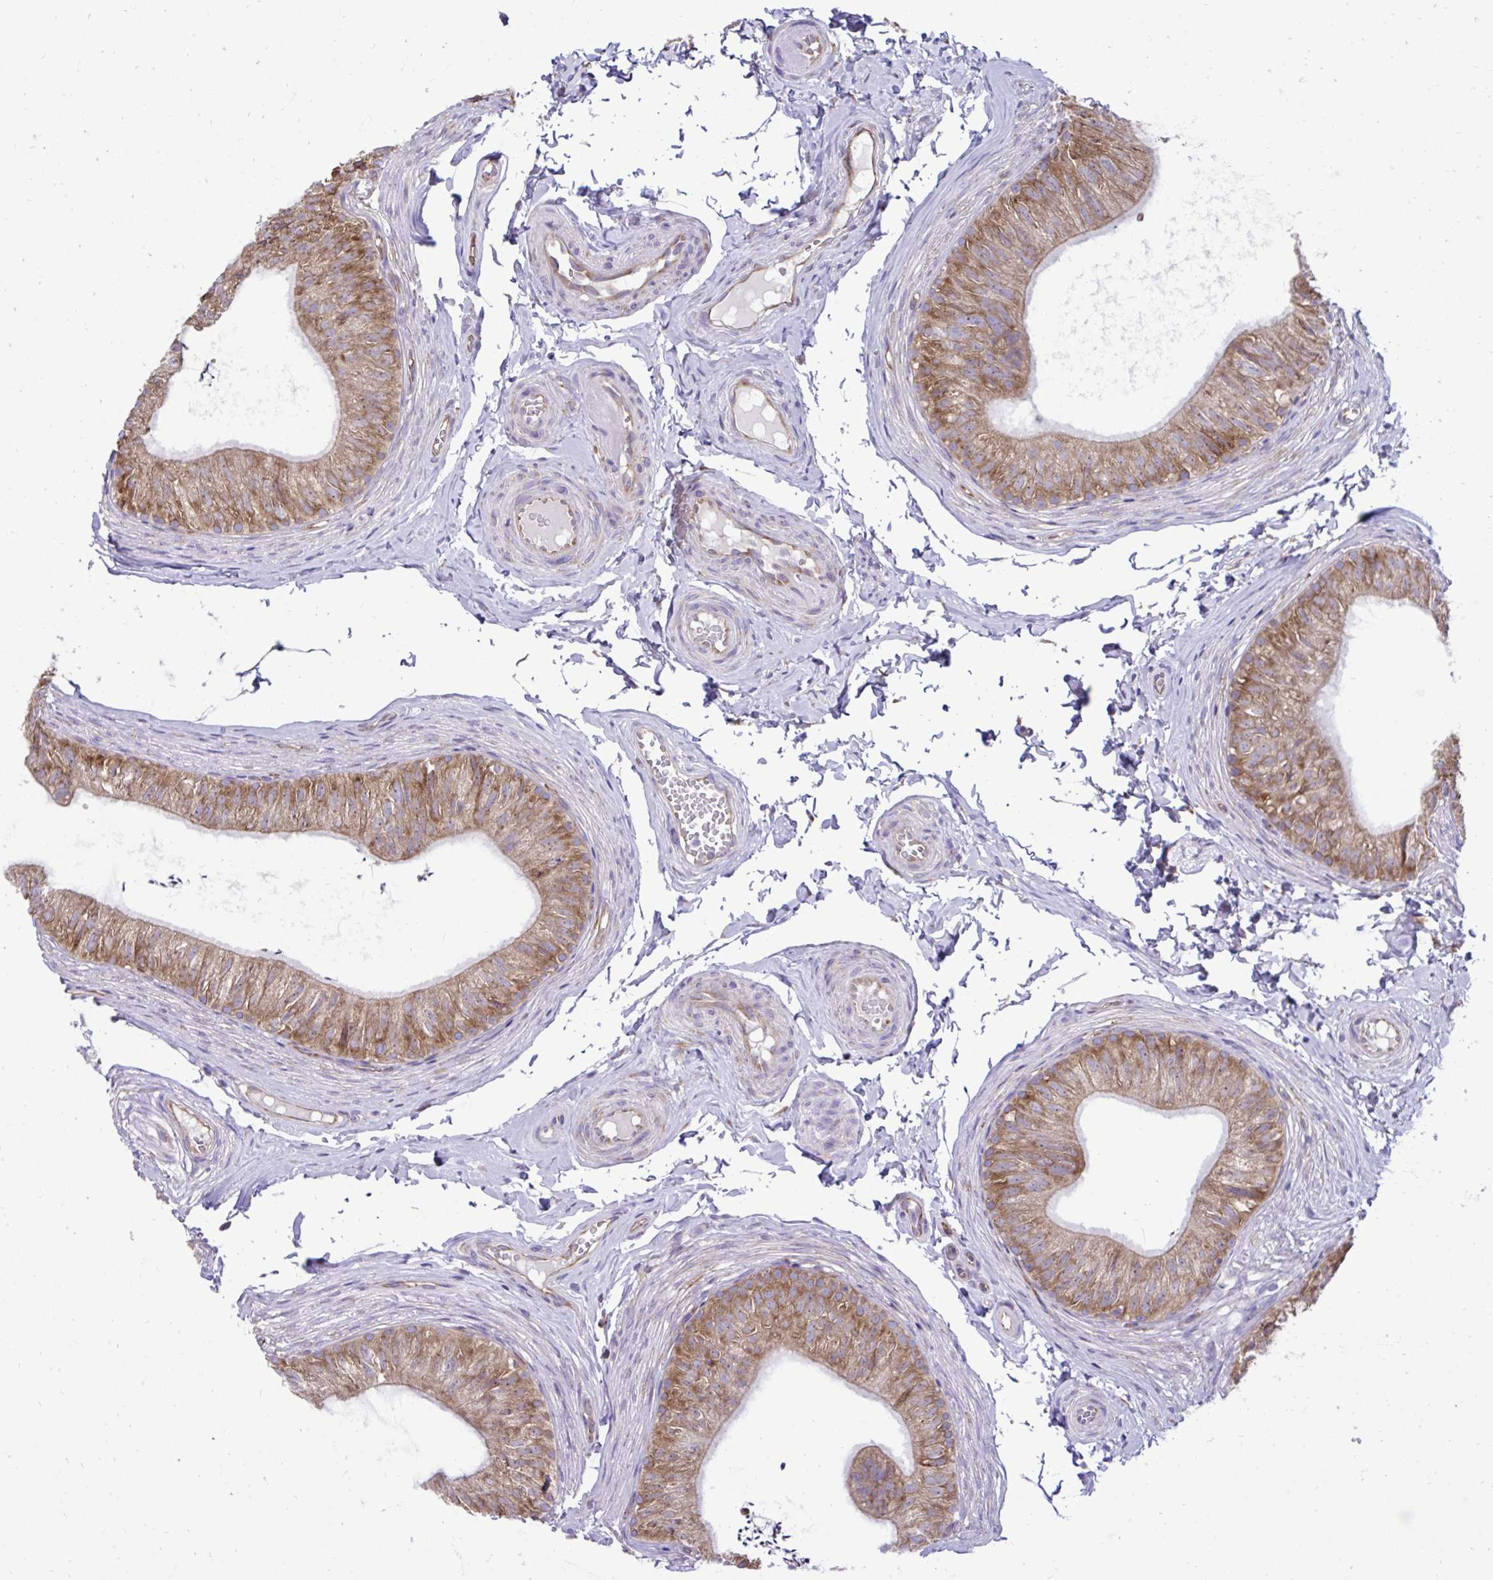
{"staining": {"intensity": "moderate", "quantity": ">75%", "location": "cytoplasmic/membranous"}, "tissue": "epididymis", "cell_type": "Glandular cells", "image_type": "normal", "snomed": [{"axis": "morphology", "description": "Normal tissue, NOS"}, {"axis": "topography", "description": "Epididymis, spermatic cord, NOS"}, {"axis": "topography", "description": "Epididymis"}, {"axis": "topography", "description": "Peripheral nerve tissue"}], "caption": "This is a photomicrograph of immunohistochemistry staining of benign epididymis, which shows moderate expression in the cytoplasmic/membranous of glandular cells.", "gene": "RPL7", "patient": {"sex": "male", "age": 29}}